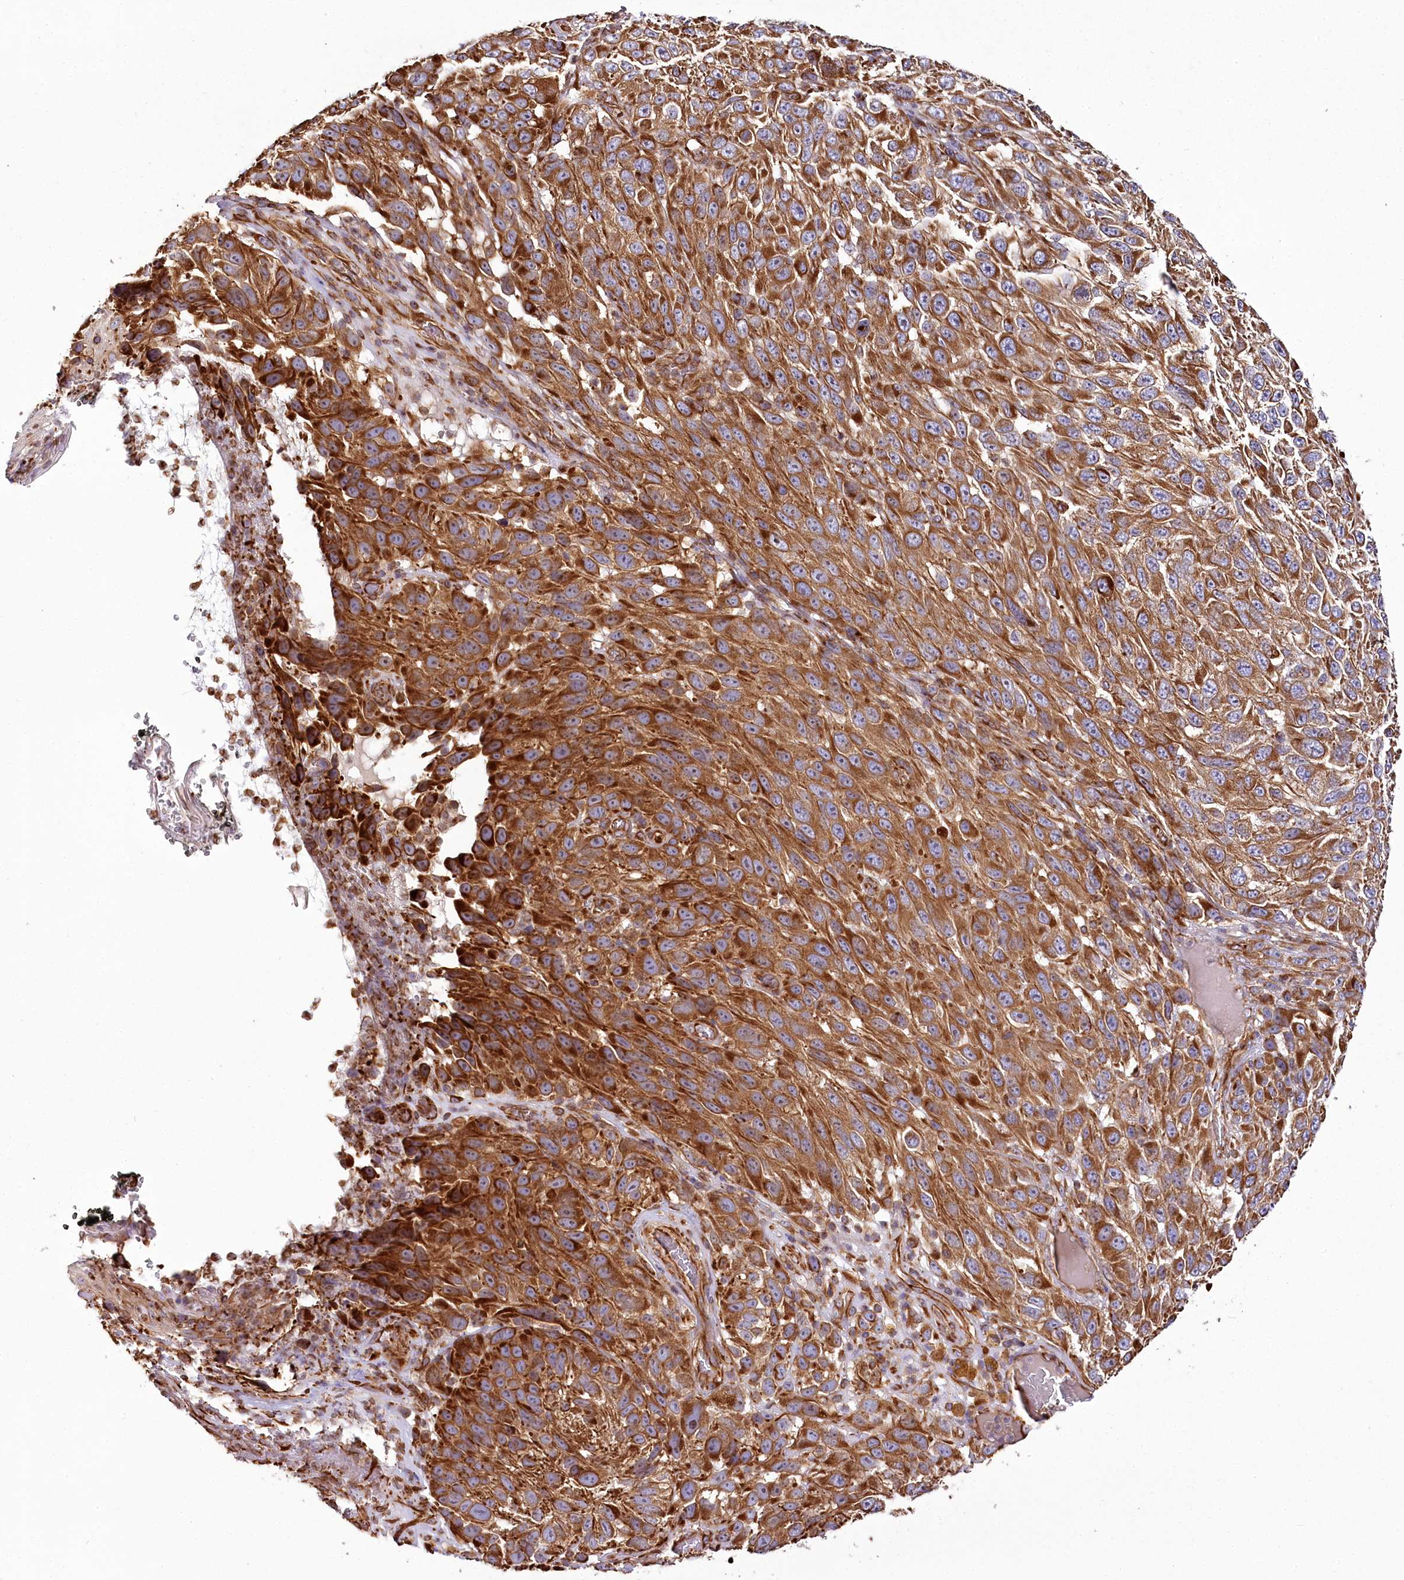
{"staining": {"intensity": "strong", "quantity": ">75%", "location": "cytoplasmic/membranous"}, "tissue": "melanoma", "cell_type": "Tumor cells", "image_type": "cancer", "snomed": [{"axis": "morphology", "description": "Malignant melanoma, NOS"}, {"axis": "topography", "description": "Skin"}], "caption": "Tumor cells display high levels of strong cytoplasmic/membranous positivity in about >75% of cells in human malignant melanoma.", "gene": "THUMPD3", "patient": {"sex": "female", "age": 96}}